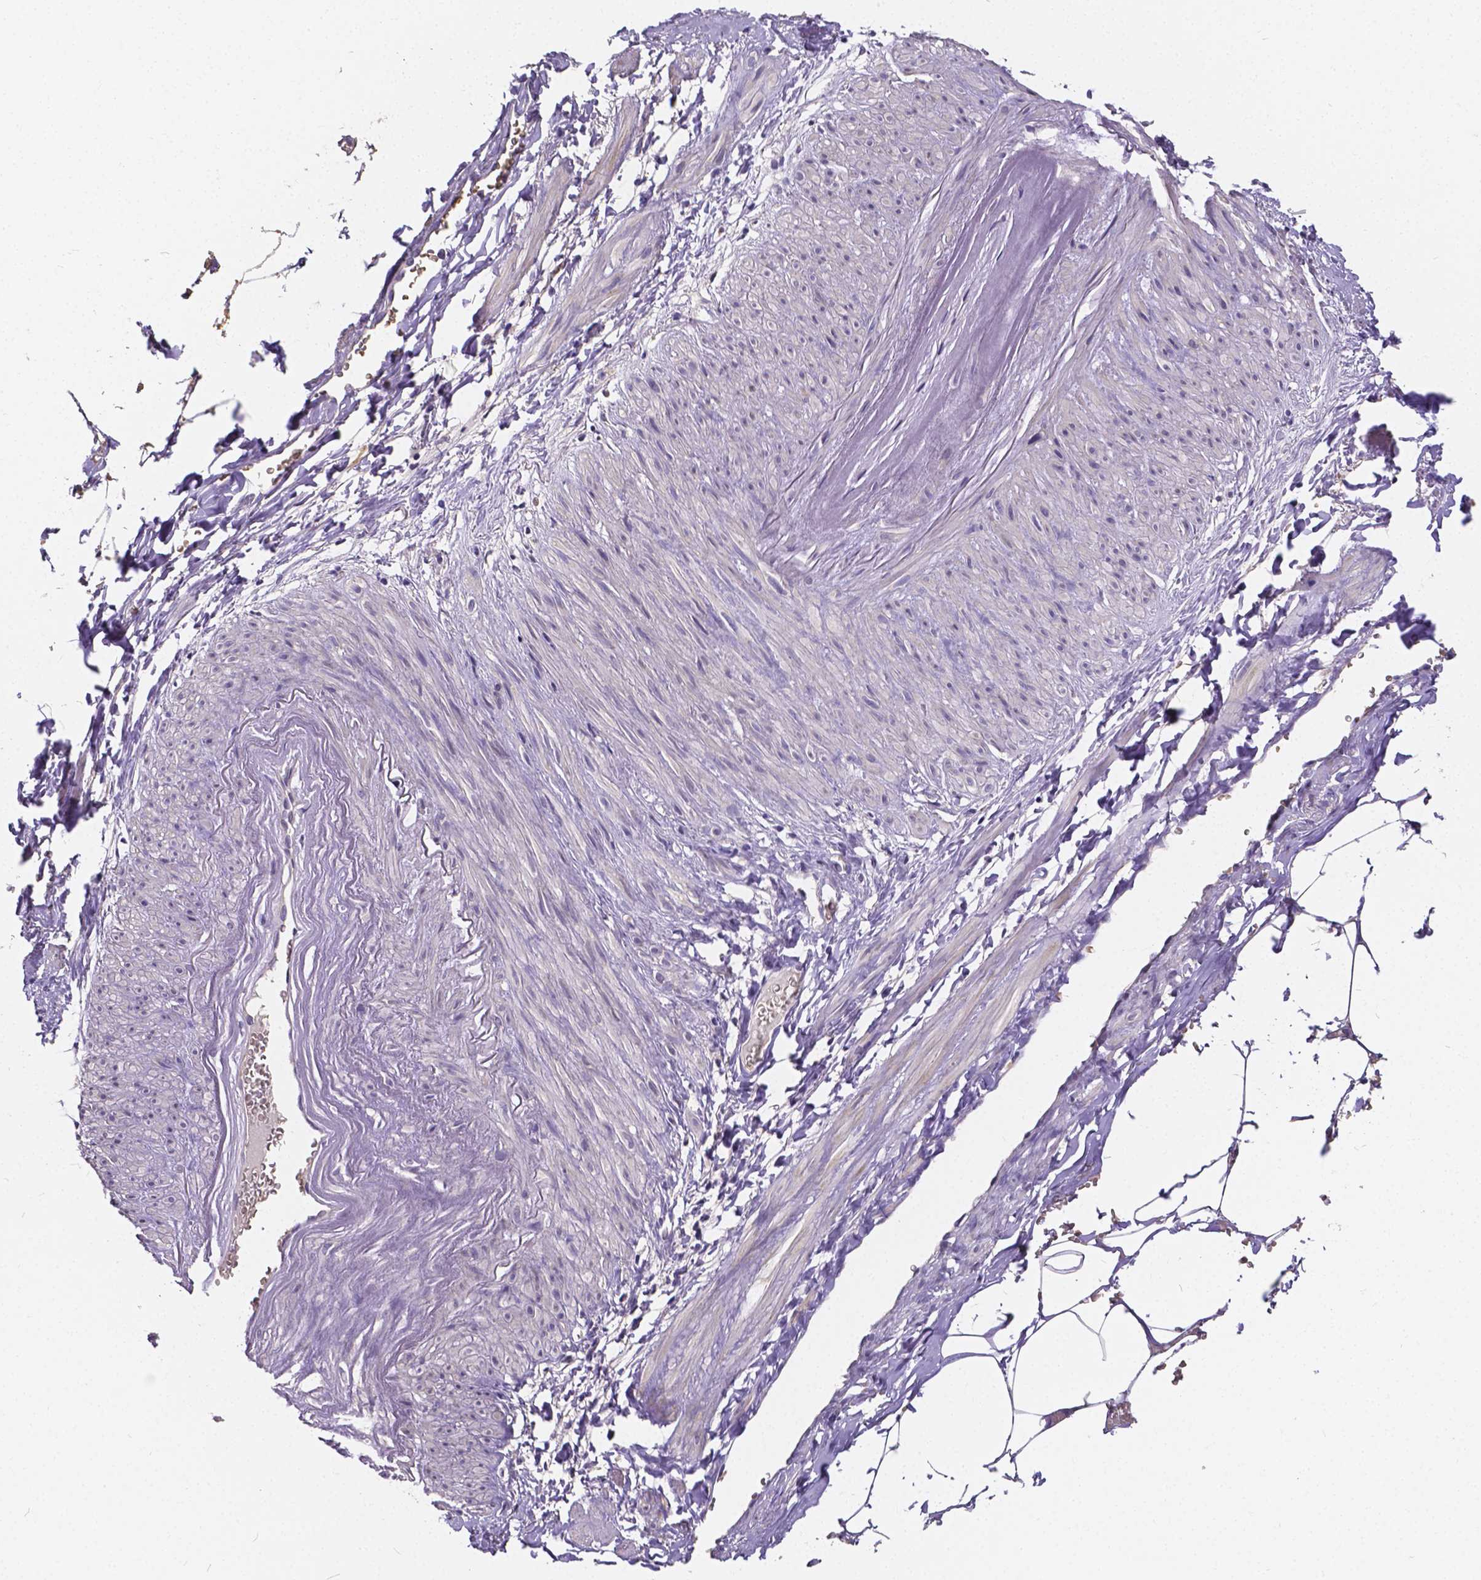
{"staining": {"intensity": "negative", "quantity": "none", "location": "none"}, "tissue": "adipose tissue", "cell_type": "Adipocytes", "image_type": "normal", "snomed": [{"axis": "morphology", "description": "Normal tissue, NOS"}, {"axis": "topography", "description": "Prostate"}, {"axis": "topography", "description": "Peripheral nerve tissue"}], "caption": "DAB (3,3'-diaminobenzidine) immunohistochemical staining of normal adipose tissue shows no significant expression in adipocytes.", "gene": "CTNNA2", "patient": {"sex": "male", "age": 55}}